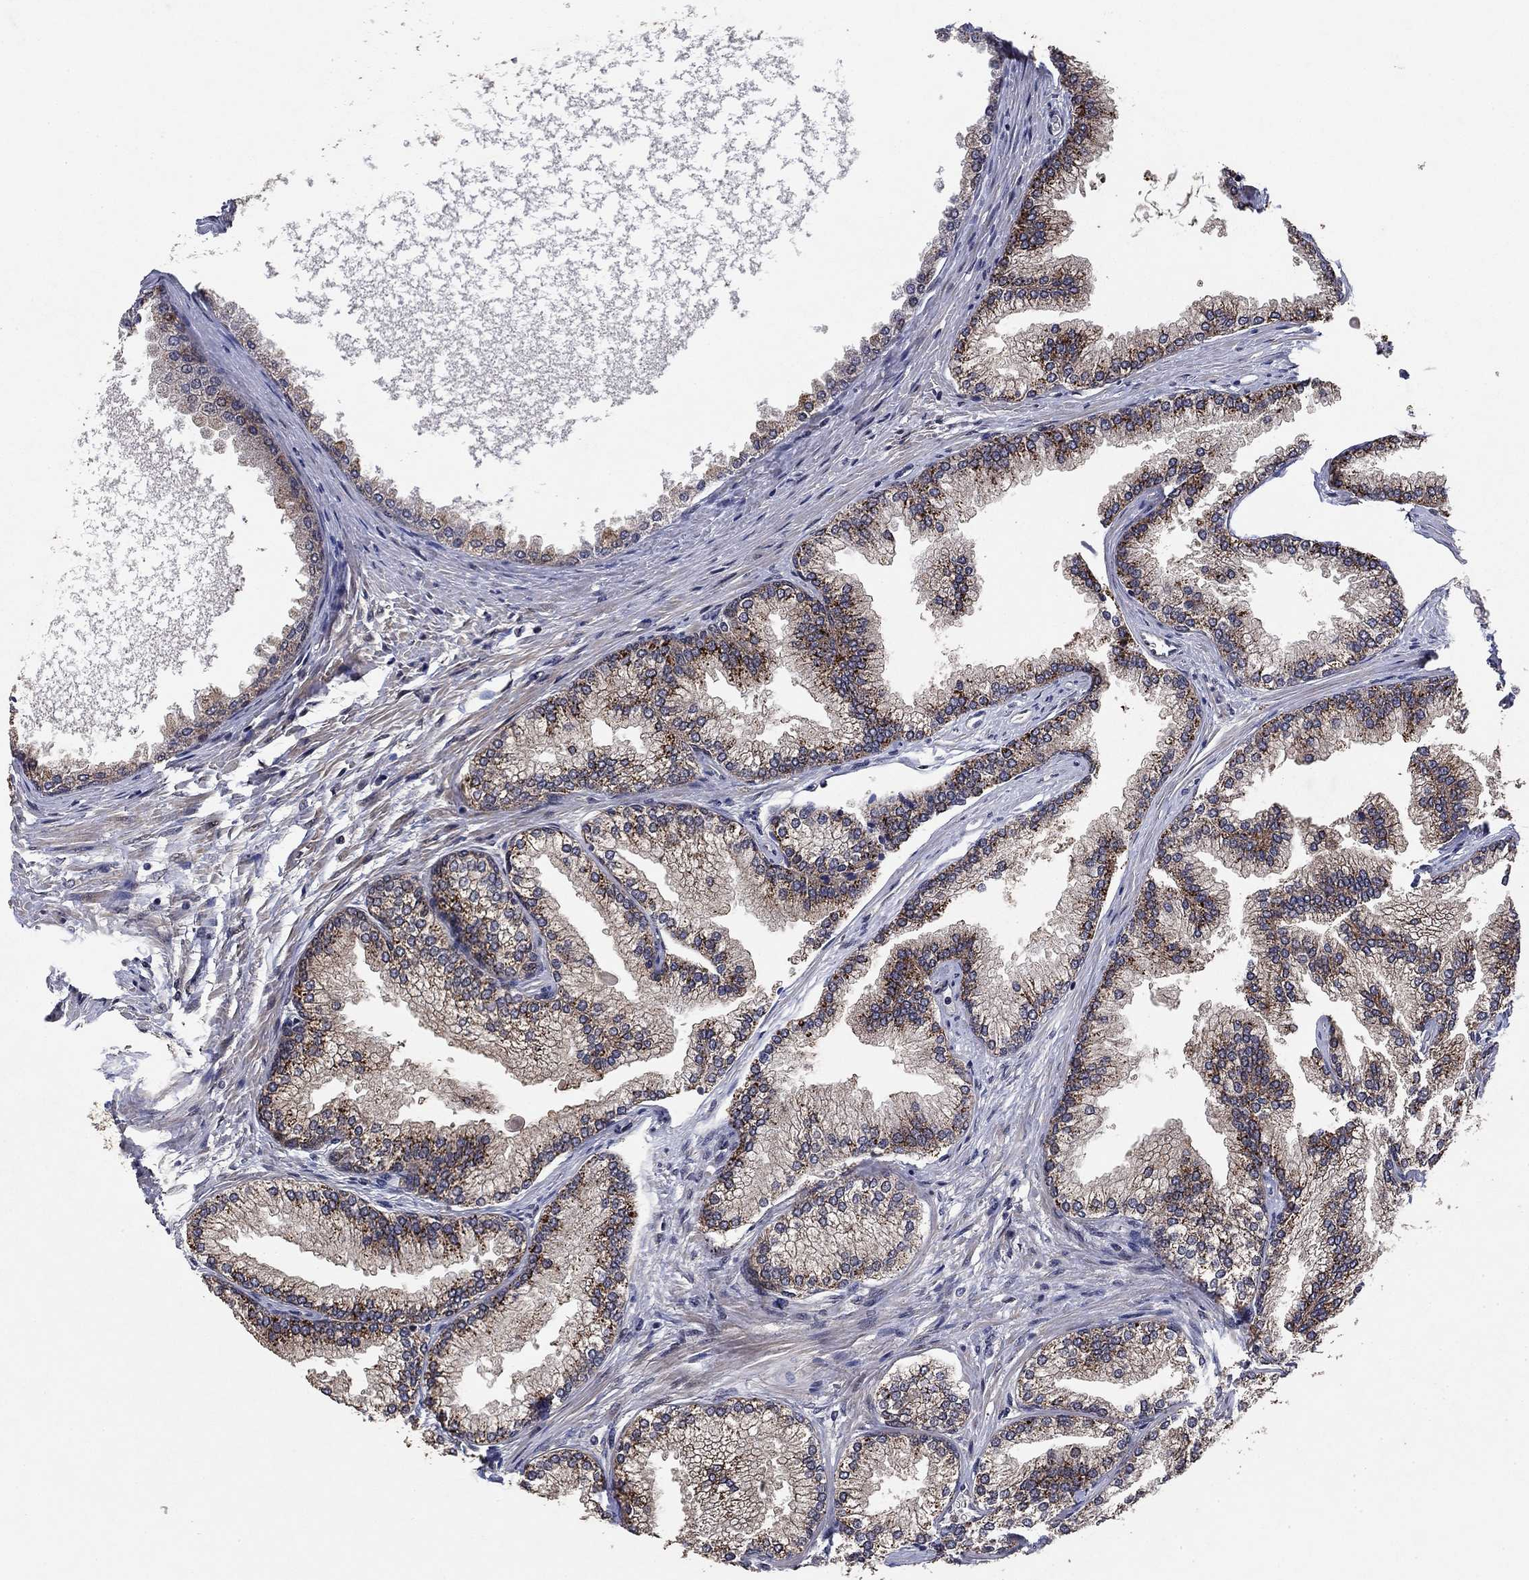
{"staining": {"intensity": "strong", "quantity": "<25%", "location": "cytoplasmic/membranous,nuclear"}, "tissue": "prostate", "cell_type": "Glandular cells", "image_type": "normal", "snomed": [{"axis": "morphology", "description": "Normal tissue, NOS"}, {"axis": "topography", "description": "Prostate"}], "caption": "Immunohistochemistry staining of normal prostate, which displays medium levels of strong cytoplasmic/membranous,nuclear expression in approximately <25% of glandular cells indicating strong cytoplasmic/membranous,nuclear protein expression. The staining was performed using DAB (3,3'-diaminobenzidine) (brown) for protein detection and nuclei were counterstained in hematoxylin (blue).", "gene": "PRICKLE4", "patient": {"sex": "male", "age": 72}}